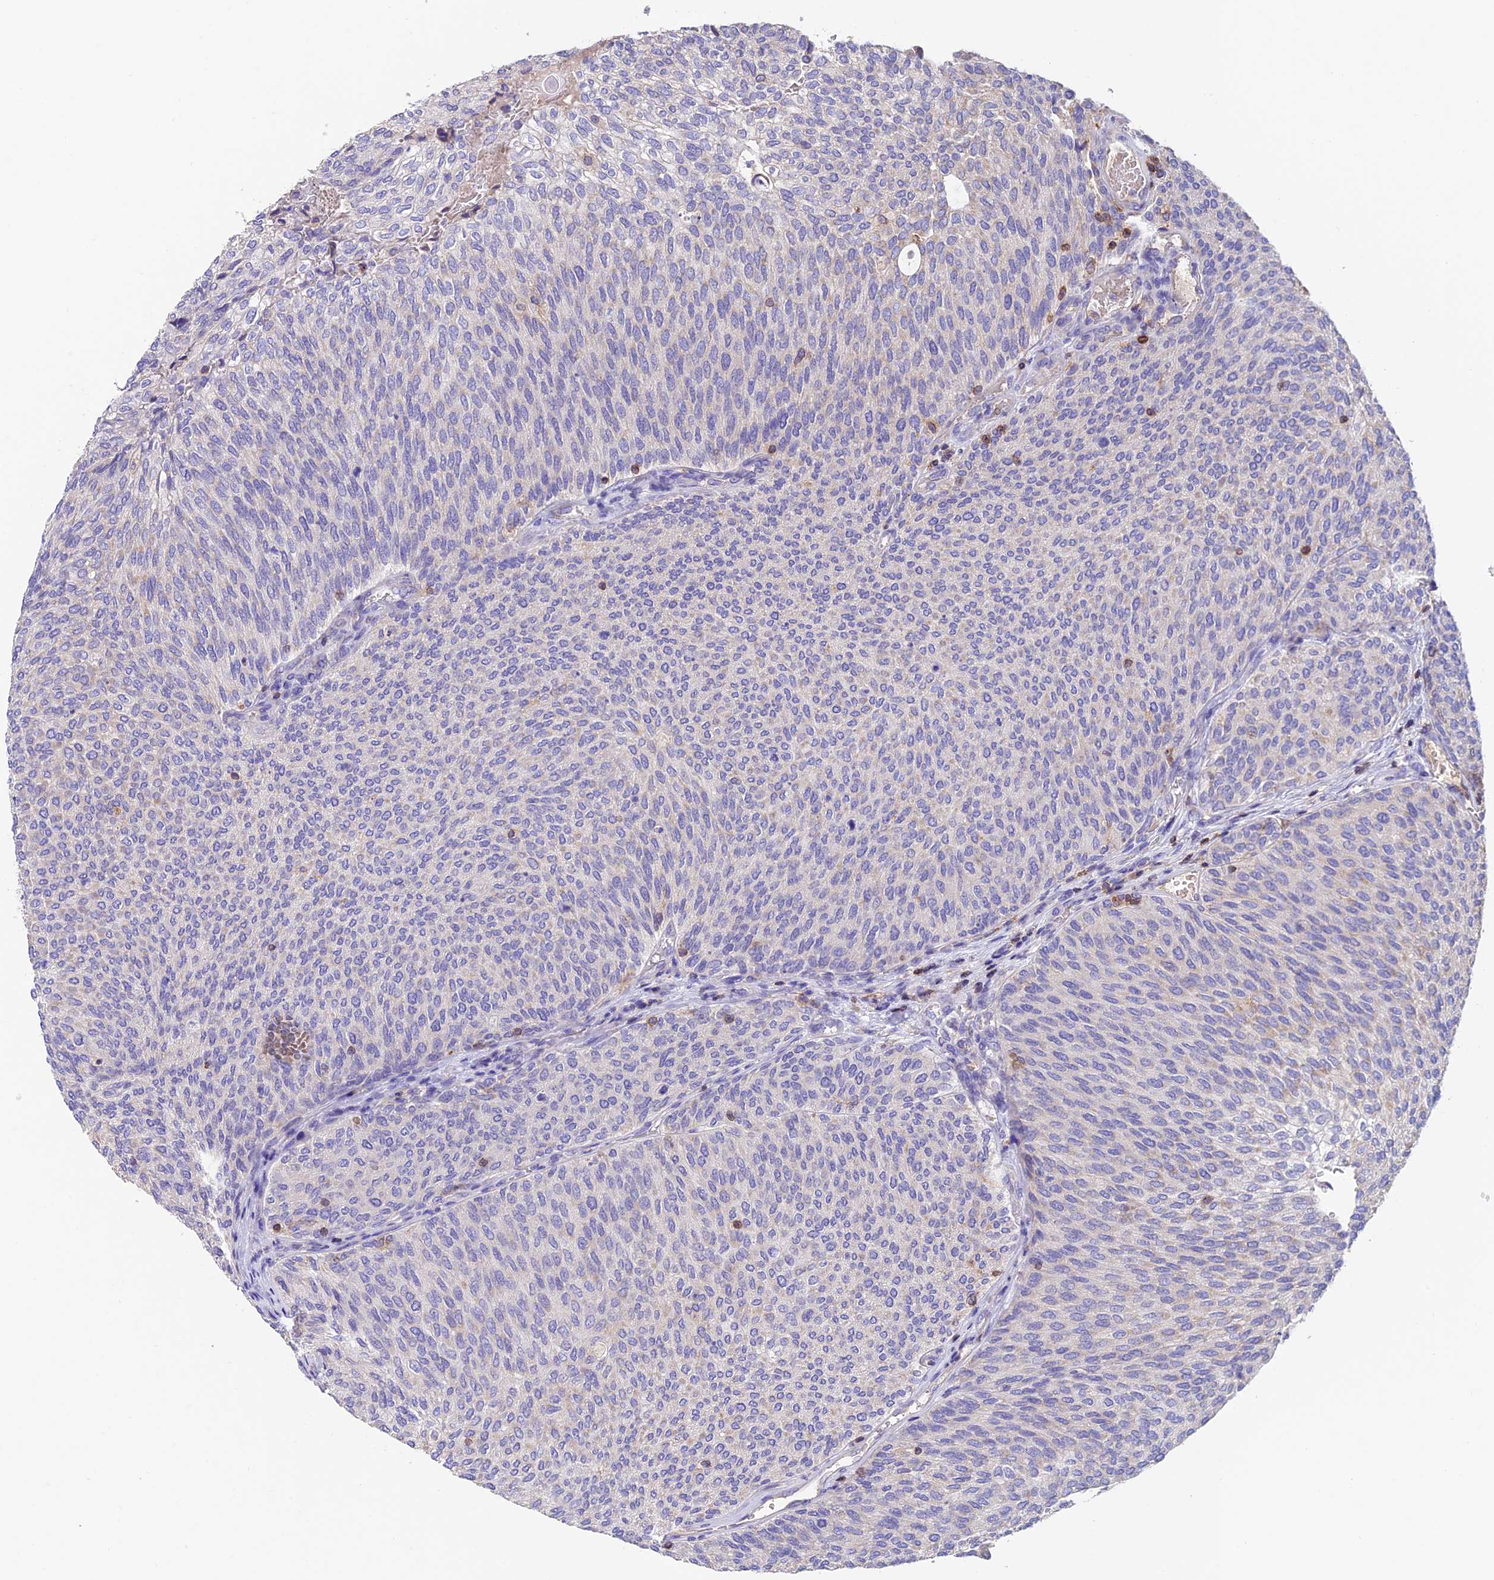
{"staining": {"intensity": "negative", "quantity": "none", "location": "none"}, "tissue": "urothelial cancer", "cell_type": "Tumor cells", "image_type": "cancer", "snomed": [{"axis": "morphology", "description": "Urothelial carcinoma, Low grade"}, {"axis": "topography", "description": "Urinary bladder"}], "caption": "Low-grade urothelial carcinoma was stained to show a protein in brown. There is no significant staining in tumor cells.", "gene": "LPXN", "patient": {"sex": "female", "age": 79}}